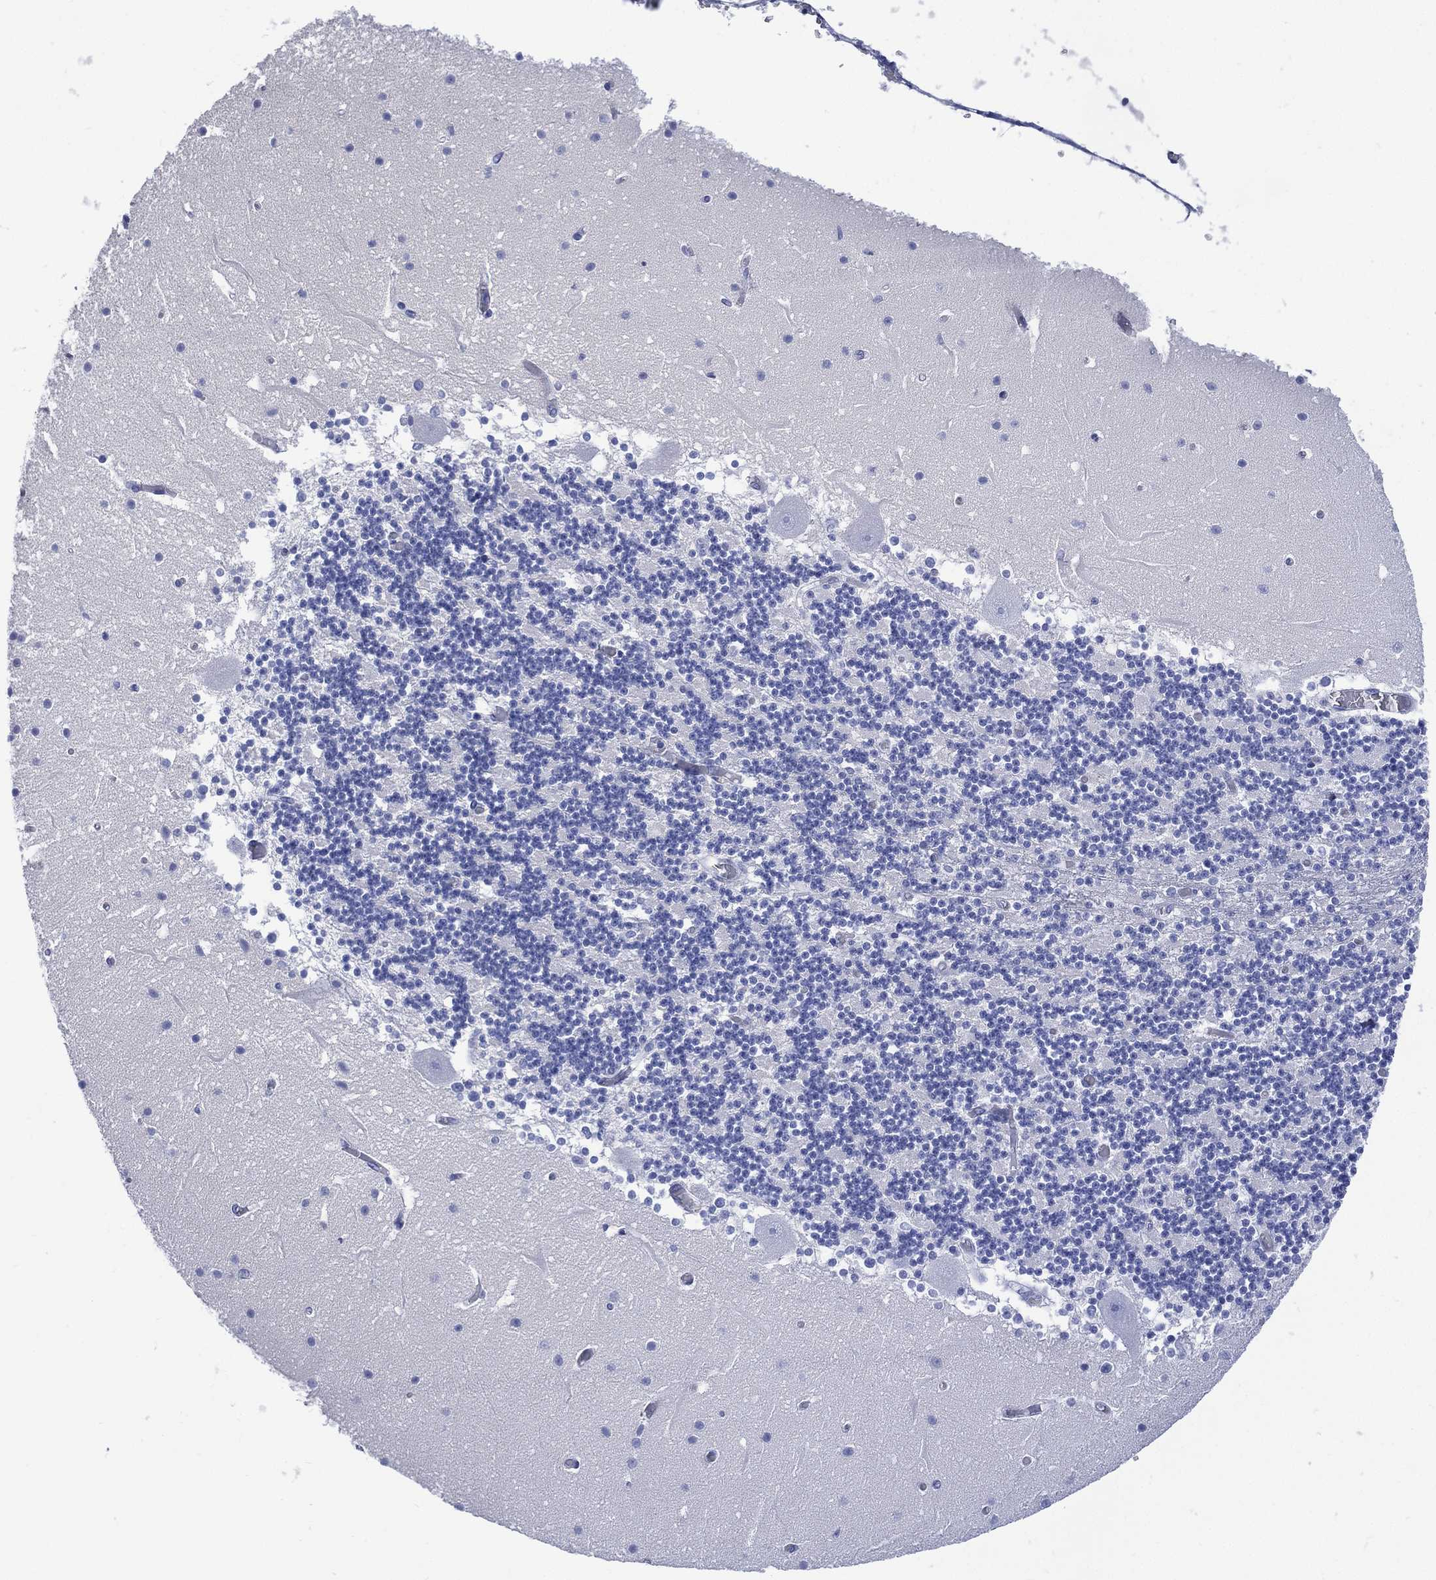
{"staining": {"intensity": "negative", "quantity": "none", "location": "none"}, "tissue": "cerebellum", "cell_type": "Cells in granular layer", "image_type": "normal", "snomed": [{"axis": "morphology", "description": "Normal tissue, NOS"}, {"axis": "topography", "description": "Cerebellum"}], "caption": "A high-resolution histopathology image shows immunohistochemistry (IHC) staining of benign cerebellum, which shows no significant positivity in cells in granular layer. (Stains: DAB (3,3'-diaminobenzidine) IHC with hematoxylin counter stain, Microscopy: brightfield microscopy at high magnification).", "gene": "SHCBP1L", "patient": {"sex": "female", "age": 28}}